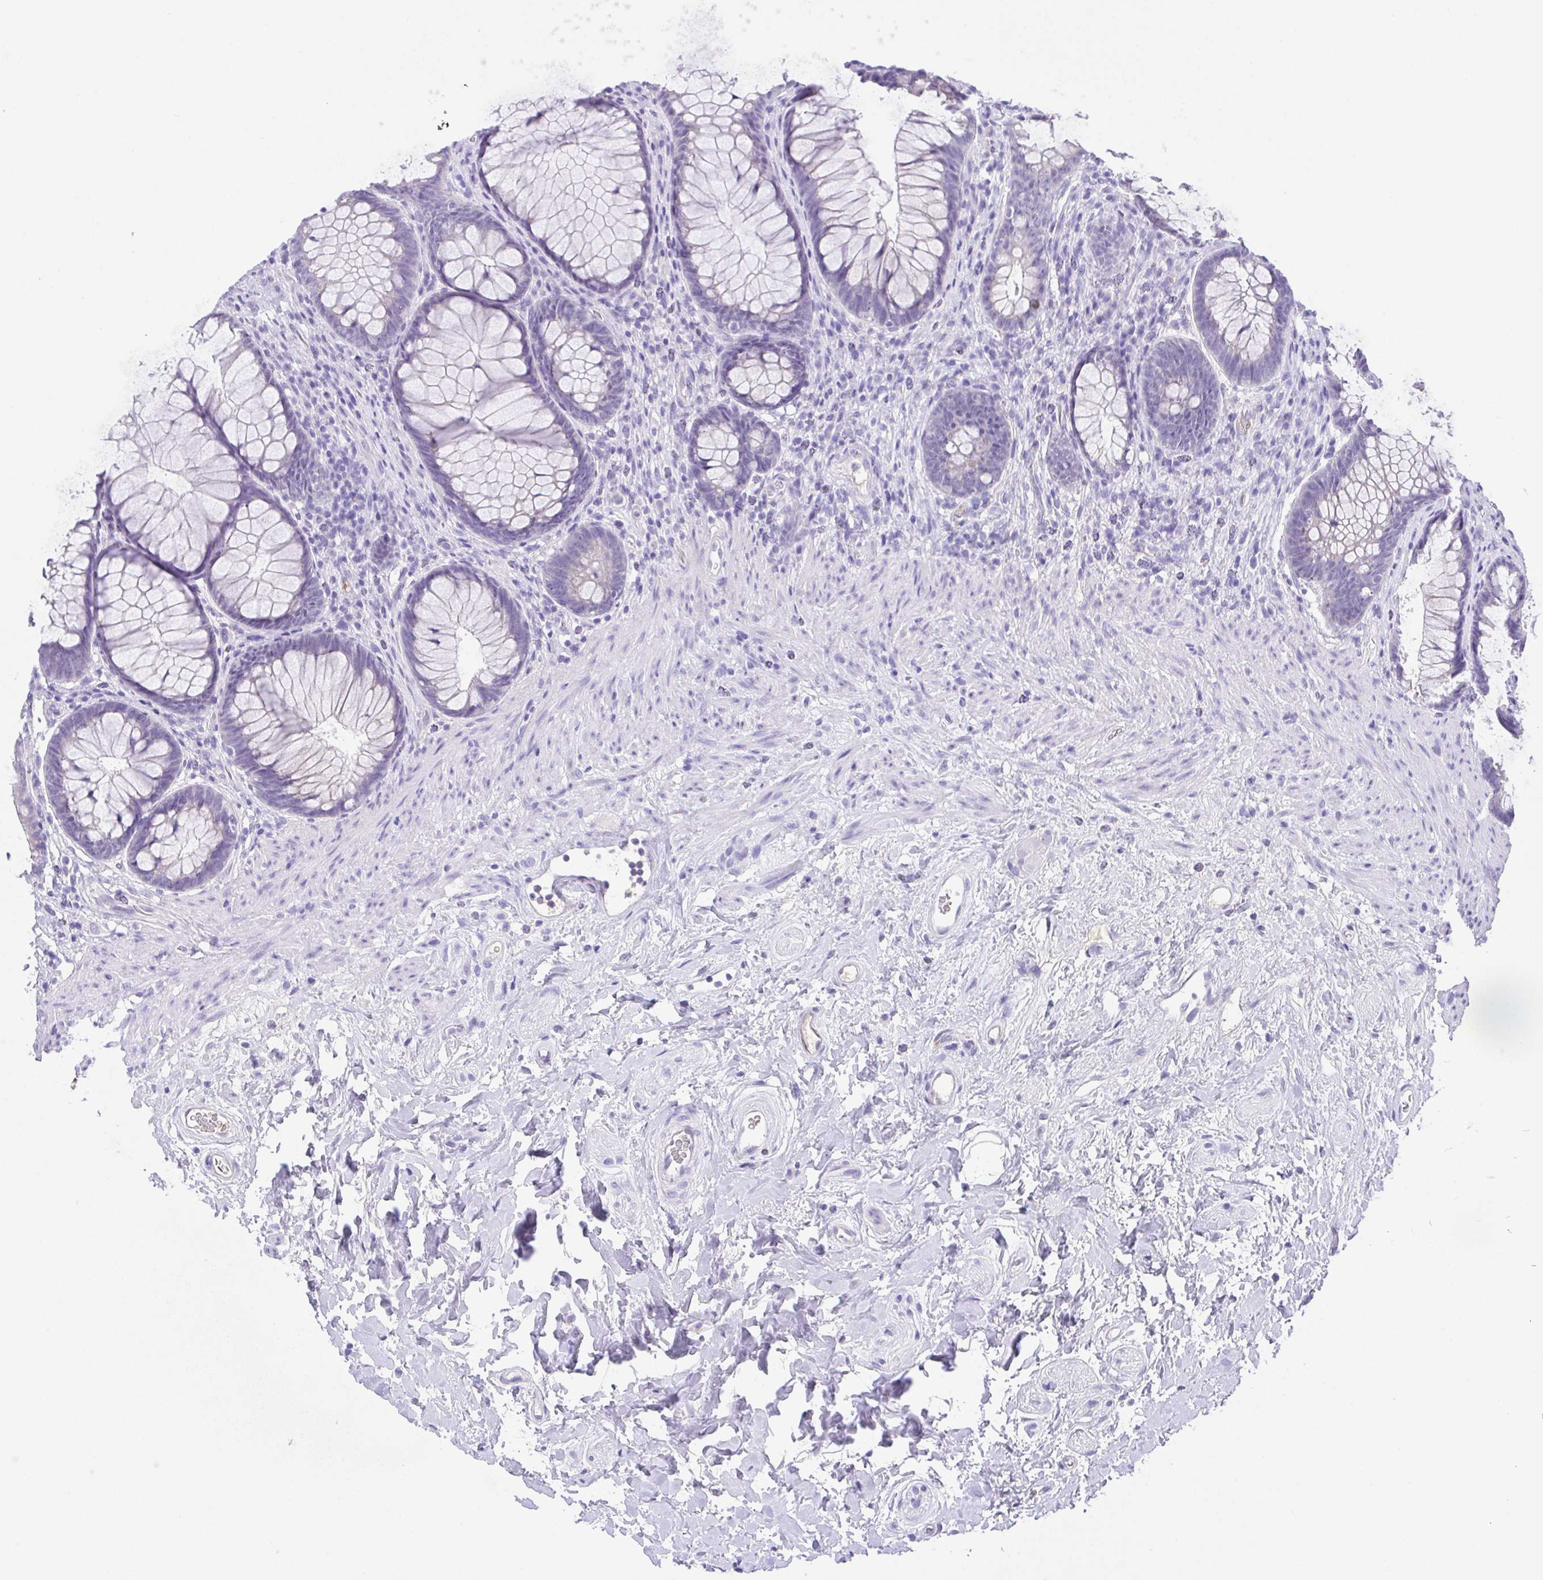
{"staining": {"intensity": "negative", "quantity": "none", "location": "none"}, "tissue": "rectum", "cell_type": "Glandular cells", "image_type": "normal", "snomed": [{"axis": "morphology", "description": "Normal tissue, NOS"}, {"axis": "topography", "description": "Smooth muscle"}, {"axis": "topography", "description": "Rectum"}], "caption": "This is an IHC micrograph of benign human rectum. There is no staining in glandular cells.", "gene": "SPATA4", "patient": {"sex": "male", "age": 53}}